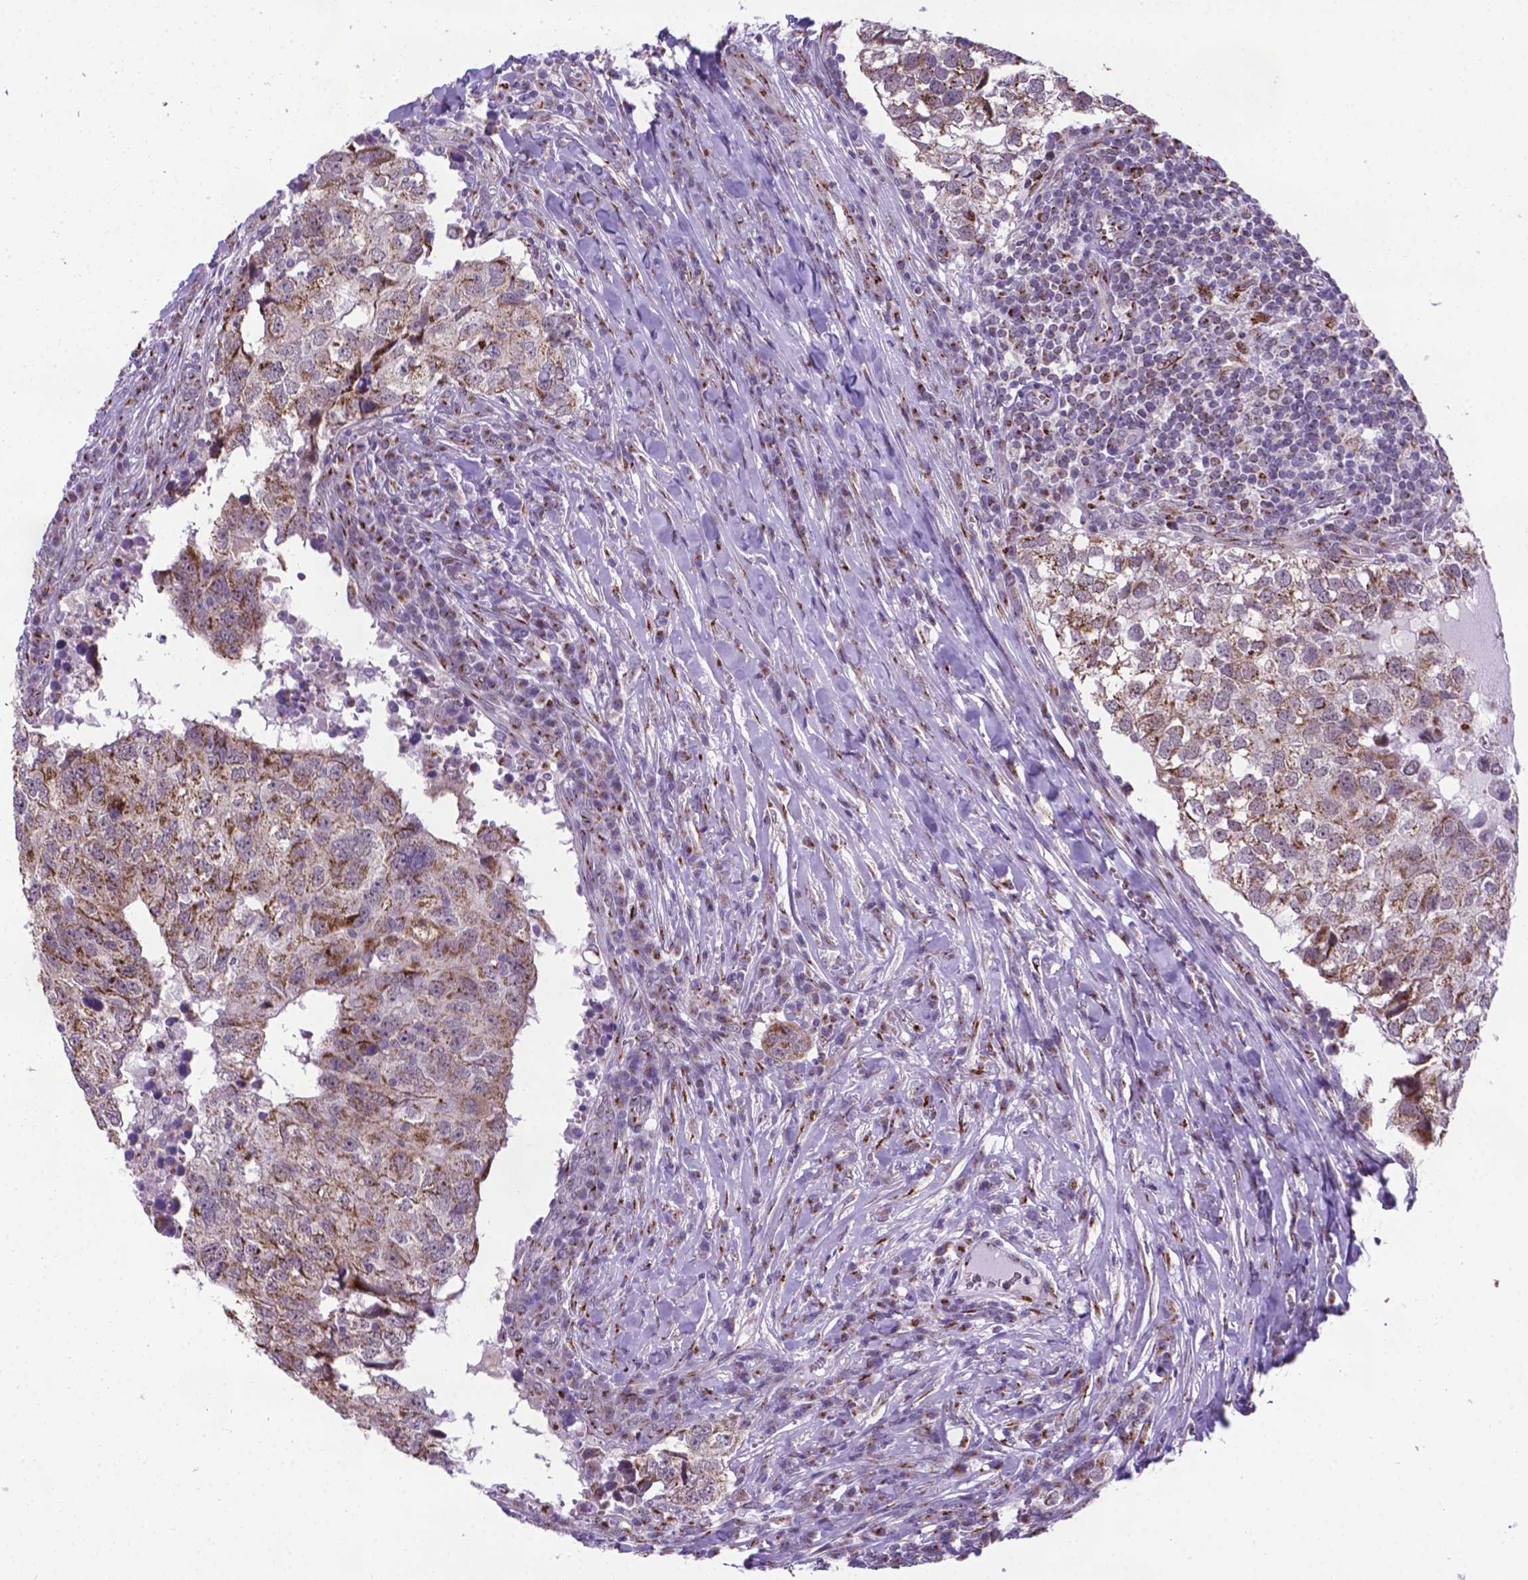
{"staining": {"intensity": "moderate", "quantity": "25%-75%", "location": "cytoplasmic/membranous"}, "tissue": "breast cancer", "cell_type": "Tumor cells", "image_type": "cancer", "snomed": [{"axis": "morphology", "description": "Duct carcinoma"}, {"axis": "topography", "description": "Breast"}], "caption": "Immunohistochemical staining of invasive ductal carcinoma (breast) reveals moderate cytoplasmic/membranous protein expression in about 25%-75% of tumor cells. (DAB (3,3'-diaminobenzidine) IHC, brown staining for protein, blue staining for nuclei).", "gene": "MRPL10", "patient": {"sex": "female", "age": 30}}